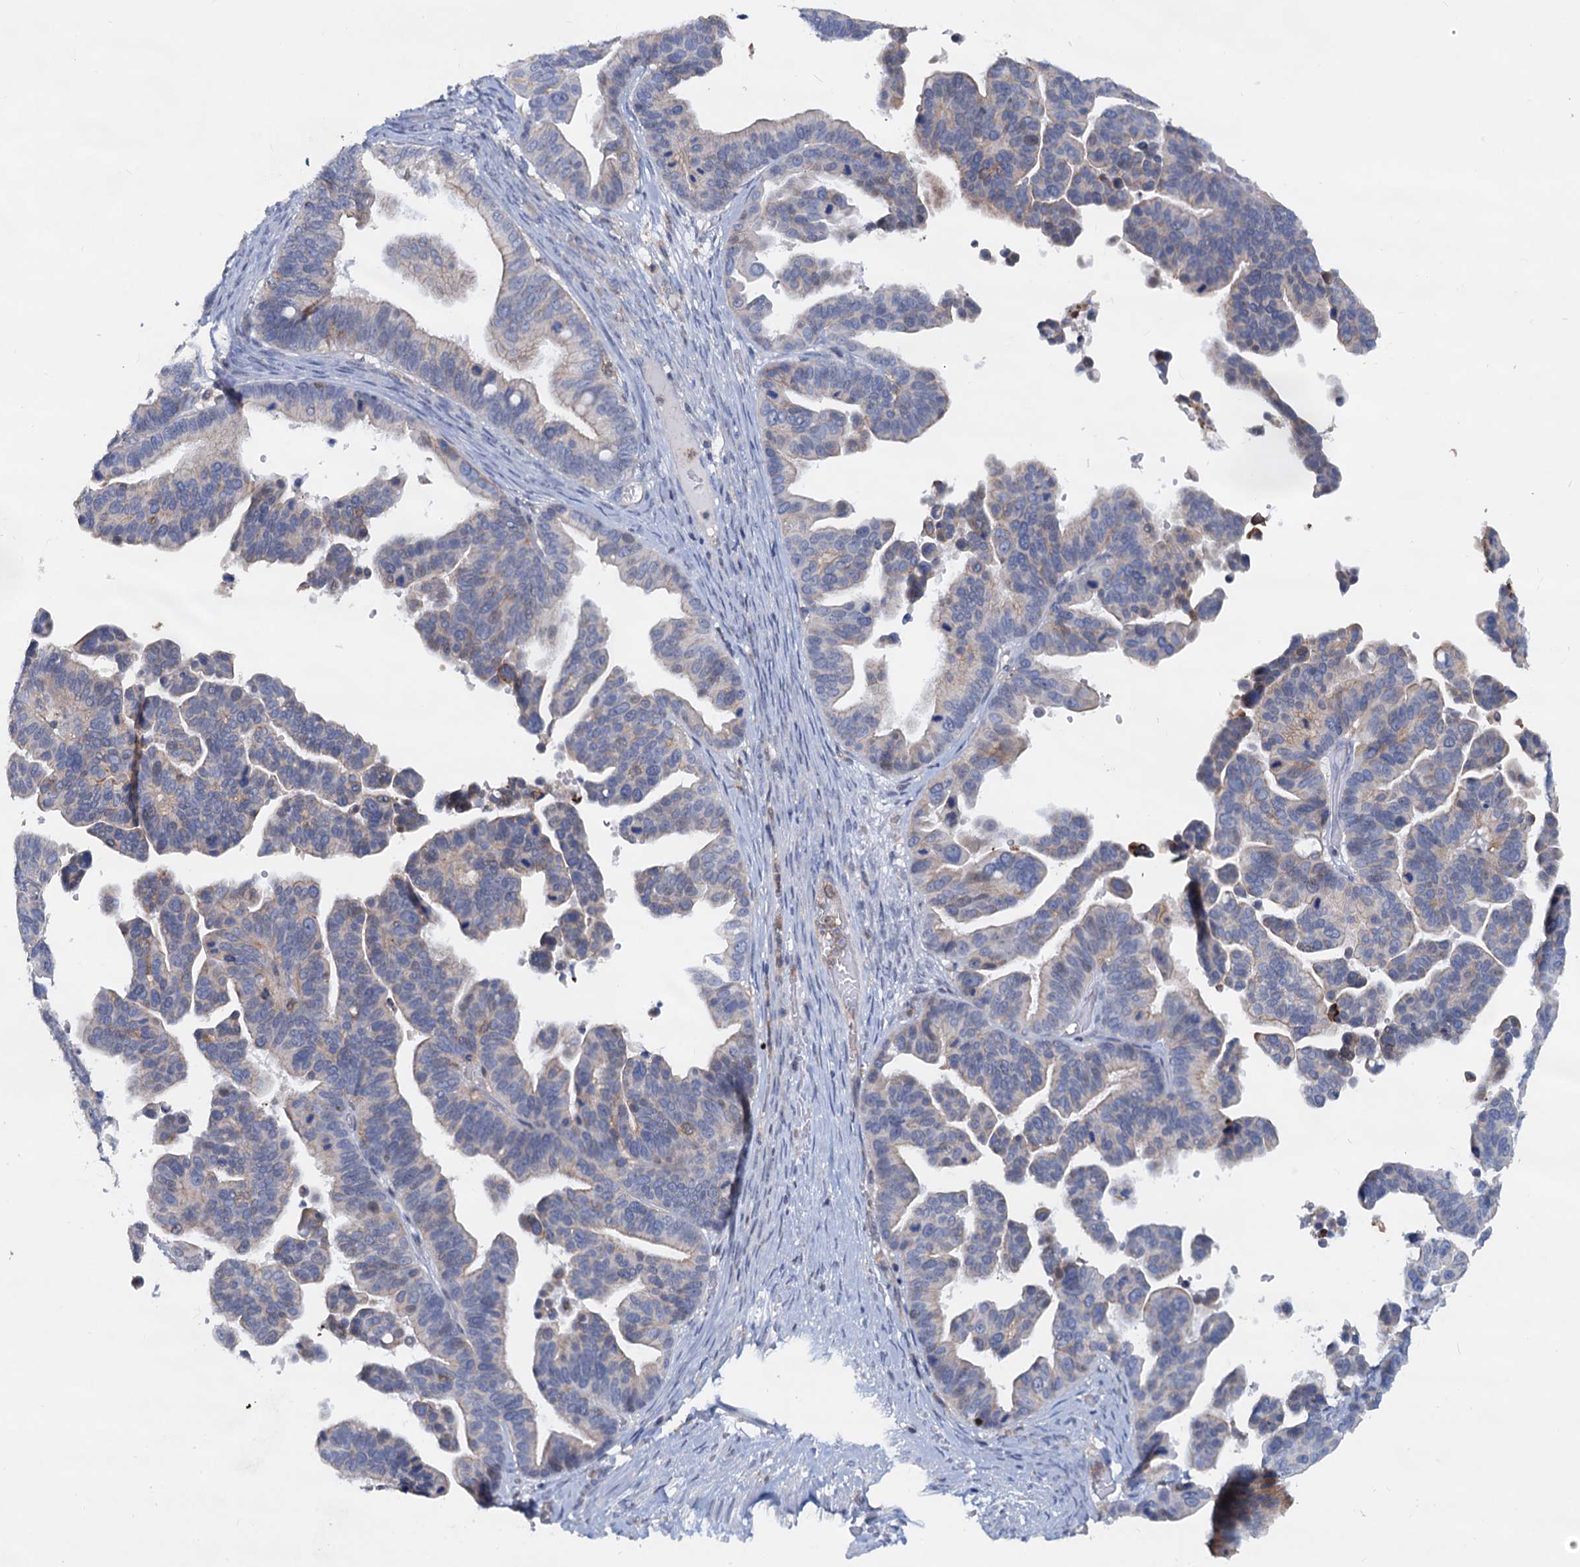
{"staining": {"intensity": "negative", "quantity": "none", "location": "none"}, "tissue": "ovarian cancer", "cell_type": "Tumor cells", "image_type": "cancer", "snomed": [{"axis": "morphology", "description": "Cystadenocarcinoma, serous, NOS"}, {"axis": "topography", "description": "Ovary"}], "caption": "Immunohistochemical staining of ovarian serous cystadenocarcinoma displays no significant expression in tumor cells.", "gene": "LRCH4", "patient": {"sex": "female", "age": 56}}